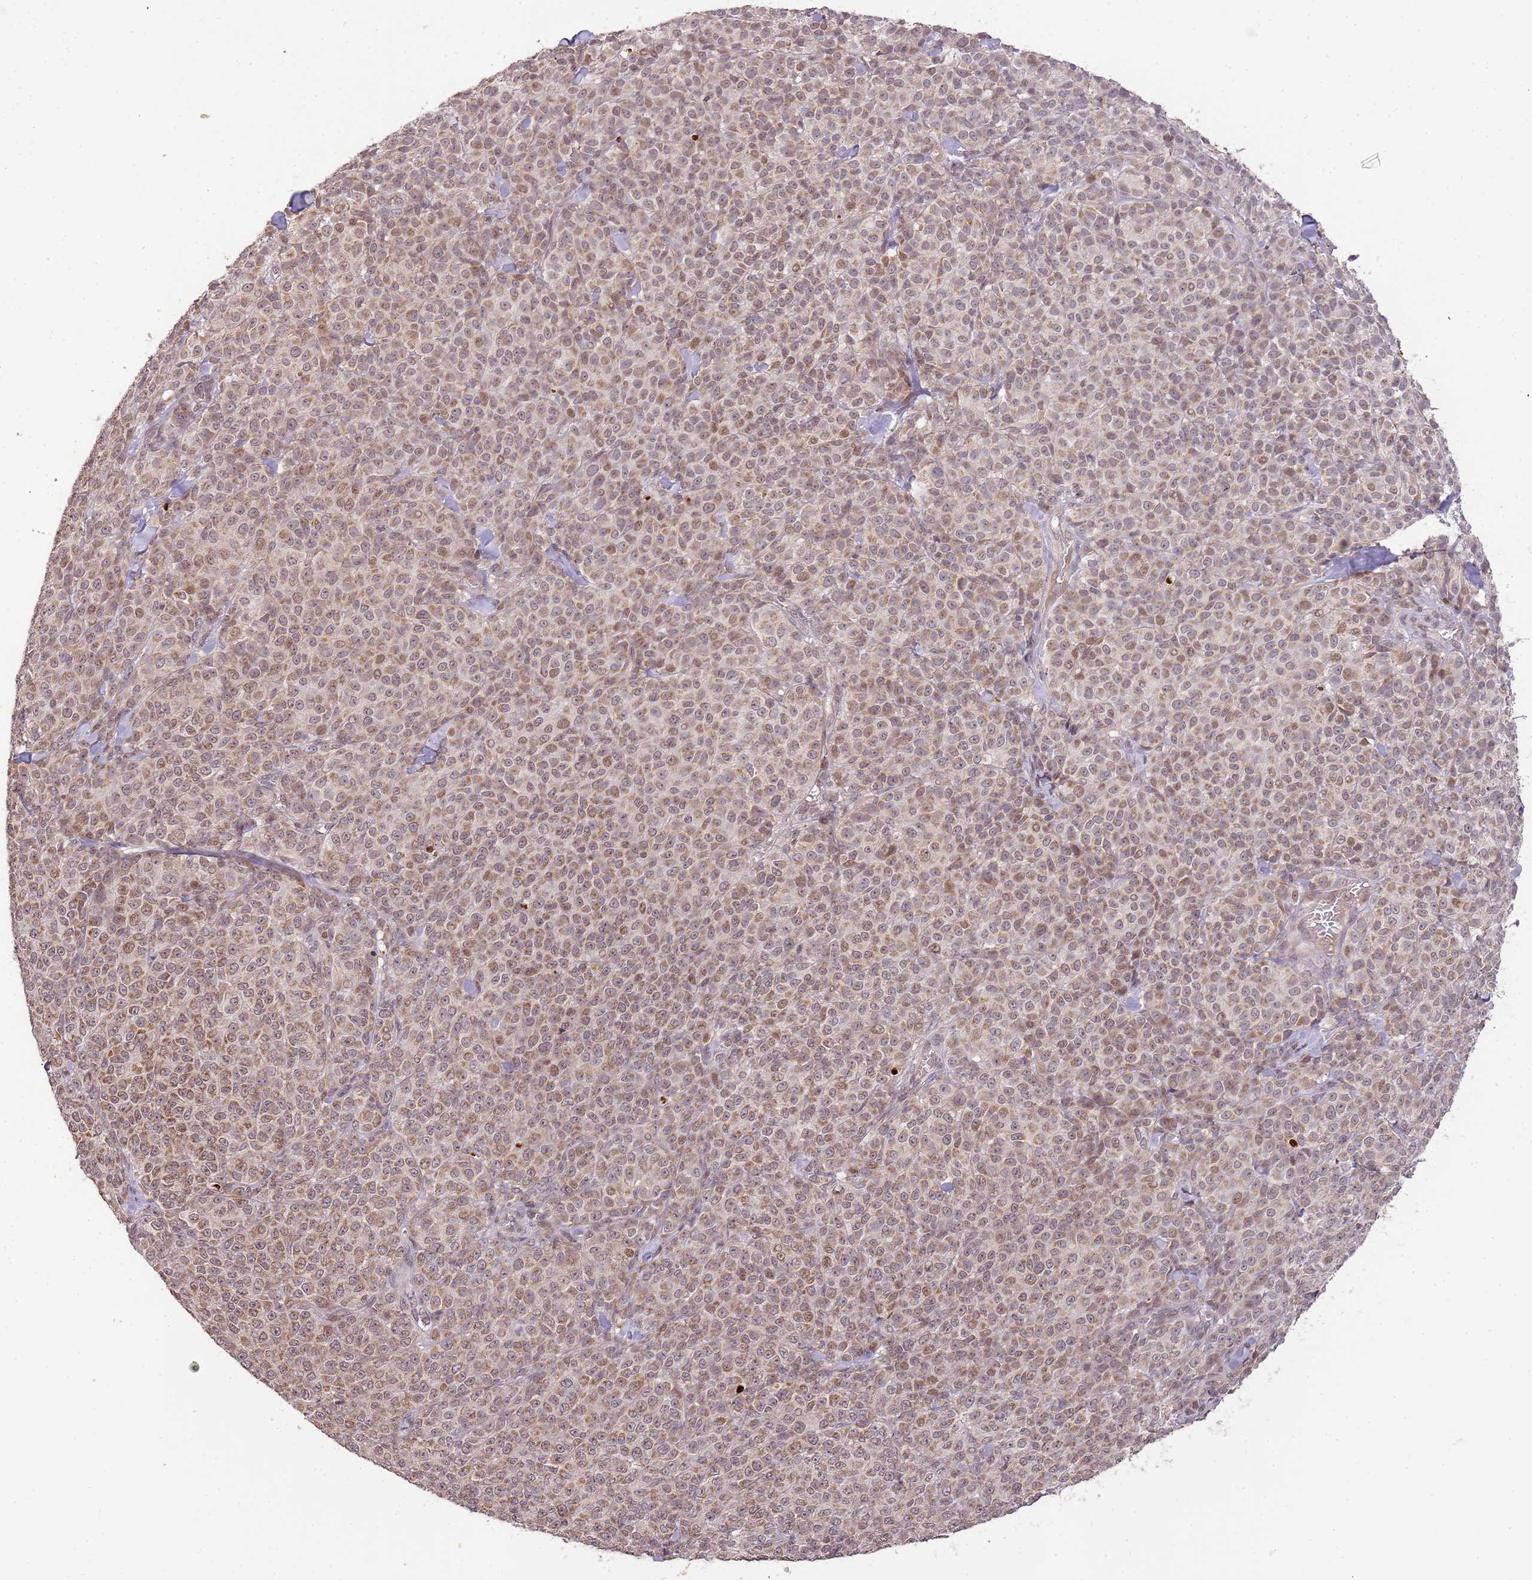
{"staining": {"intensity": "weak", "quantity": "25%-75%", "location": "cytoplasmic/membranous"}, "tissue": "melanoma", "cell_type": "Tumor cells", "image_type": "cancer", "snomed": [{"axis": "morphology", "description": "Normal tissue, NOS"}, {"axis": "morphology", "description": "Malignant melanoma, NOS"}, {"axis": "topography", "description": "Skin"}], "caption": "A high-resolution photomicrograph shows immunohistochemistry staining of malignant melanoma, which demonstrates weak cytoplasmic/membranous positivity in about 25%-75% of tumor cells.", "gene": "SAMSN1", "patient": {"sex": "female", "age": 34}}